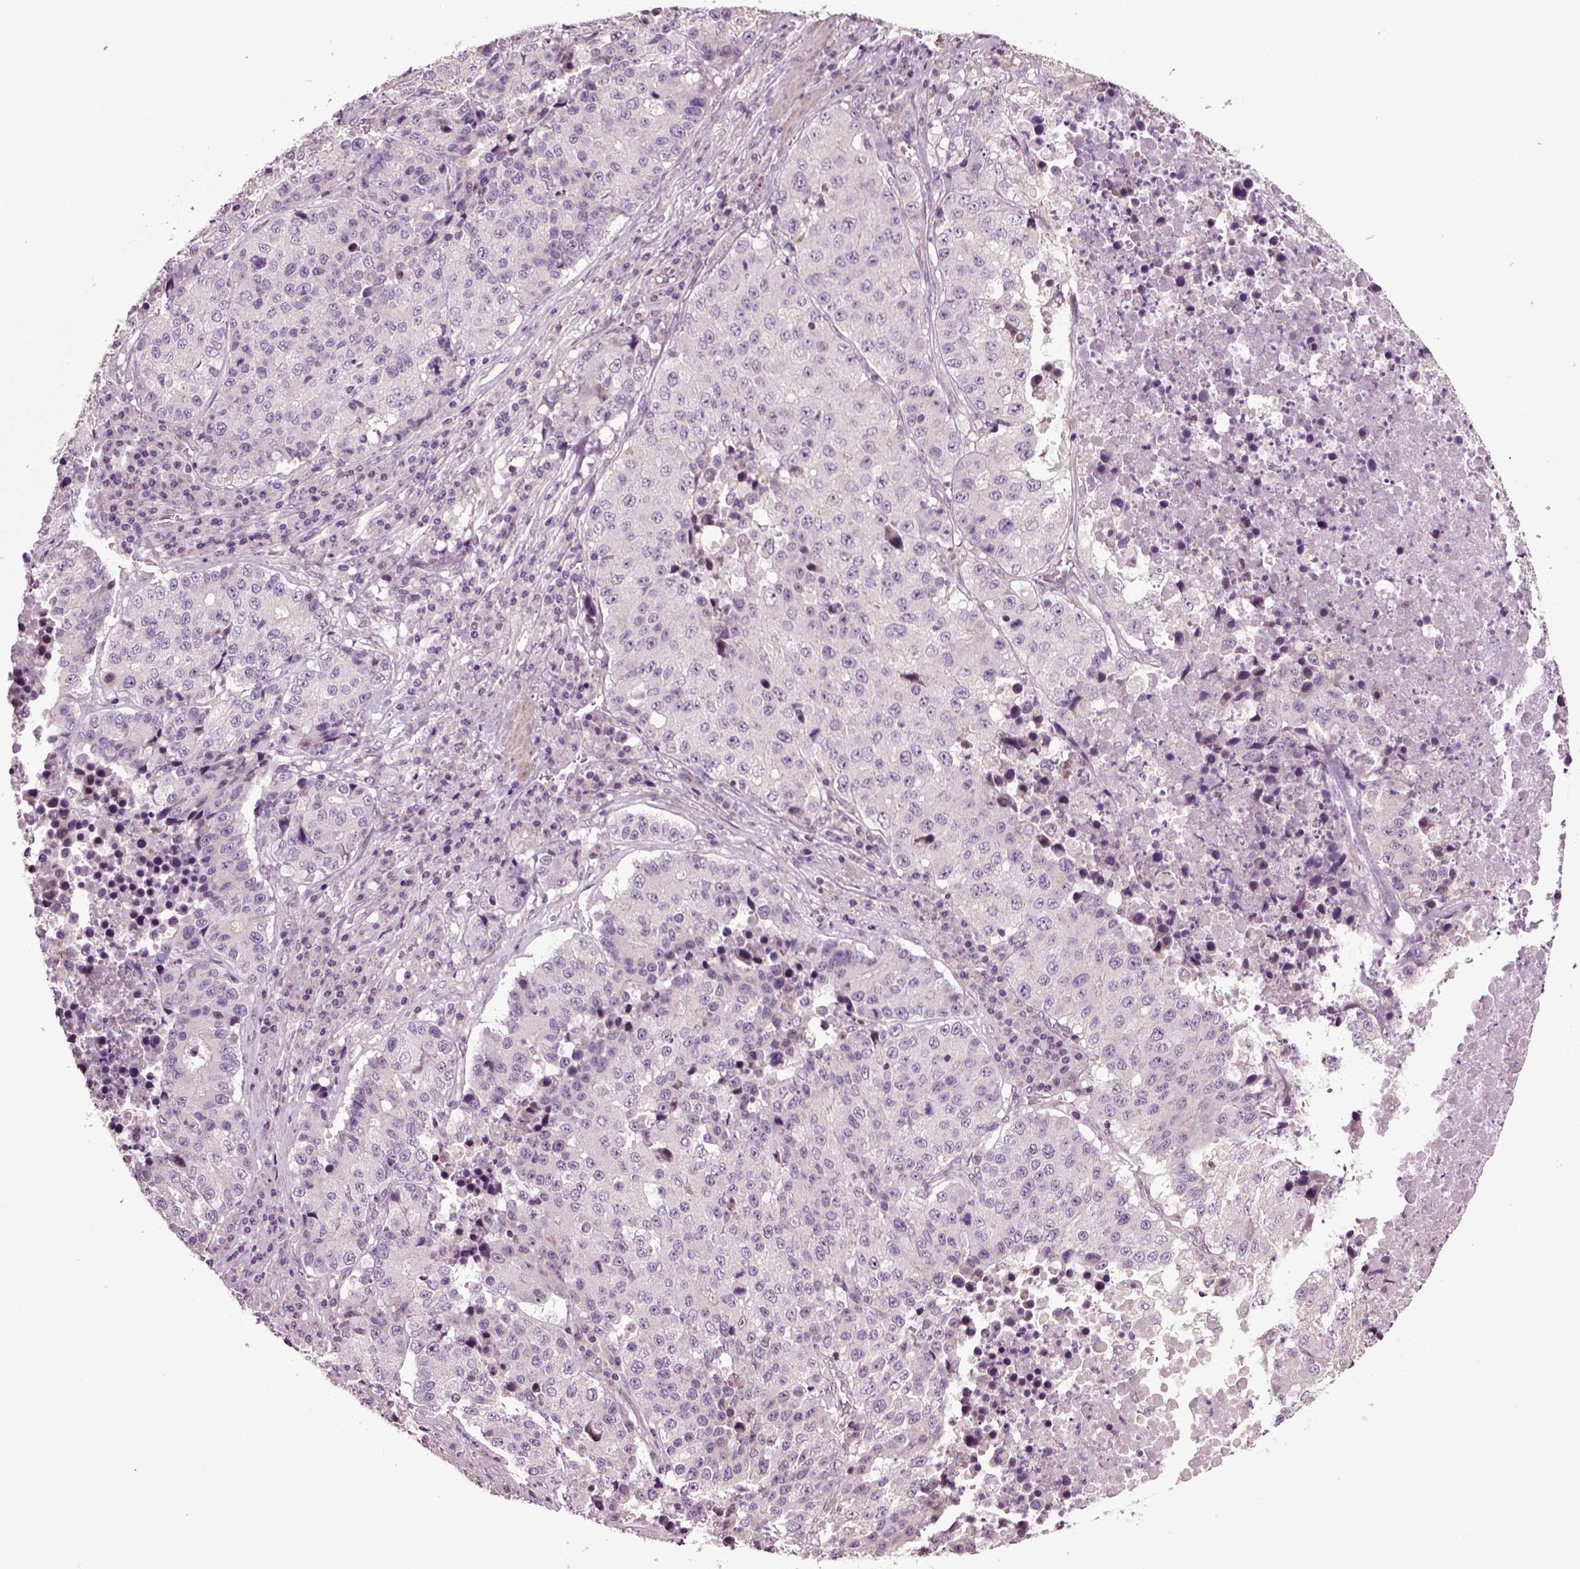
{"staining": {"intensity": "negative", "quantity": "none", "location": "none"}, "tissue": "stomach cancer", "cell_type": "Tumor cells", "image_type": "cancer", "snomed": [{"axis": "morphology", "description": "Adenocarcinoma, NOS"}, {"axis": "topography", "description": "Stomach"}], "caption": "An immunohistochemistry micrograph of stomach cancer (adenocarcinoma) is shown. There is no staining in tumor cells of stomach cancer (adenocarcinoma).", "gene": "HAGHL", "patient": {"sex": "male", "age": 71}}